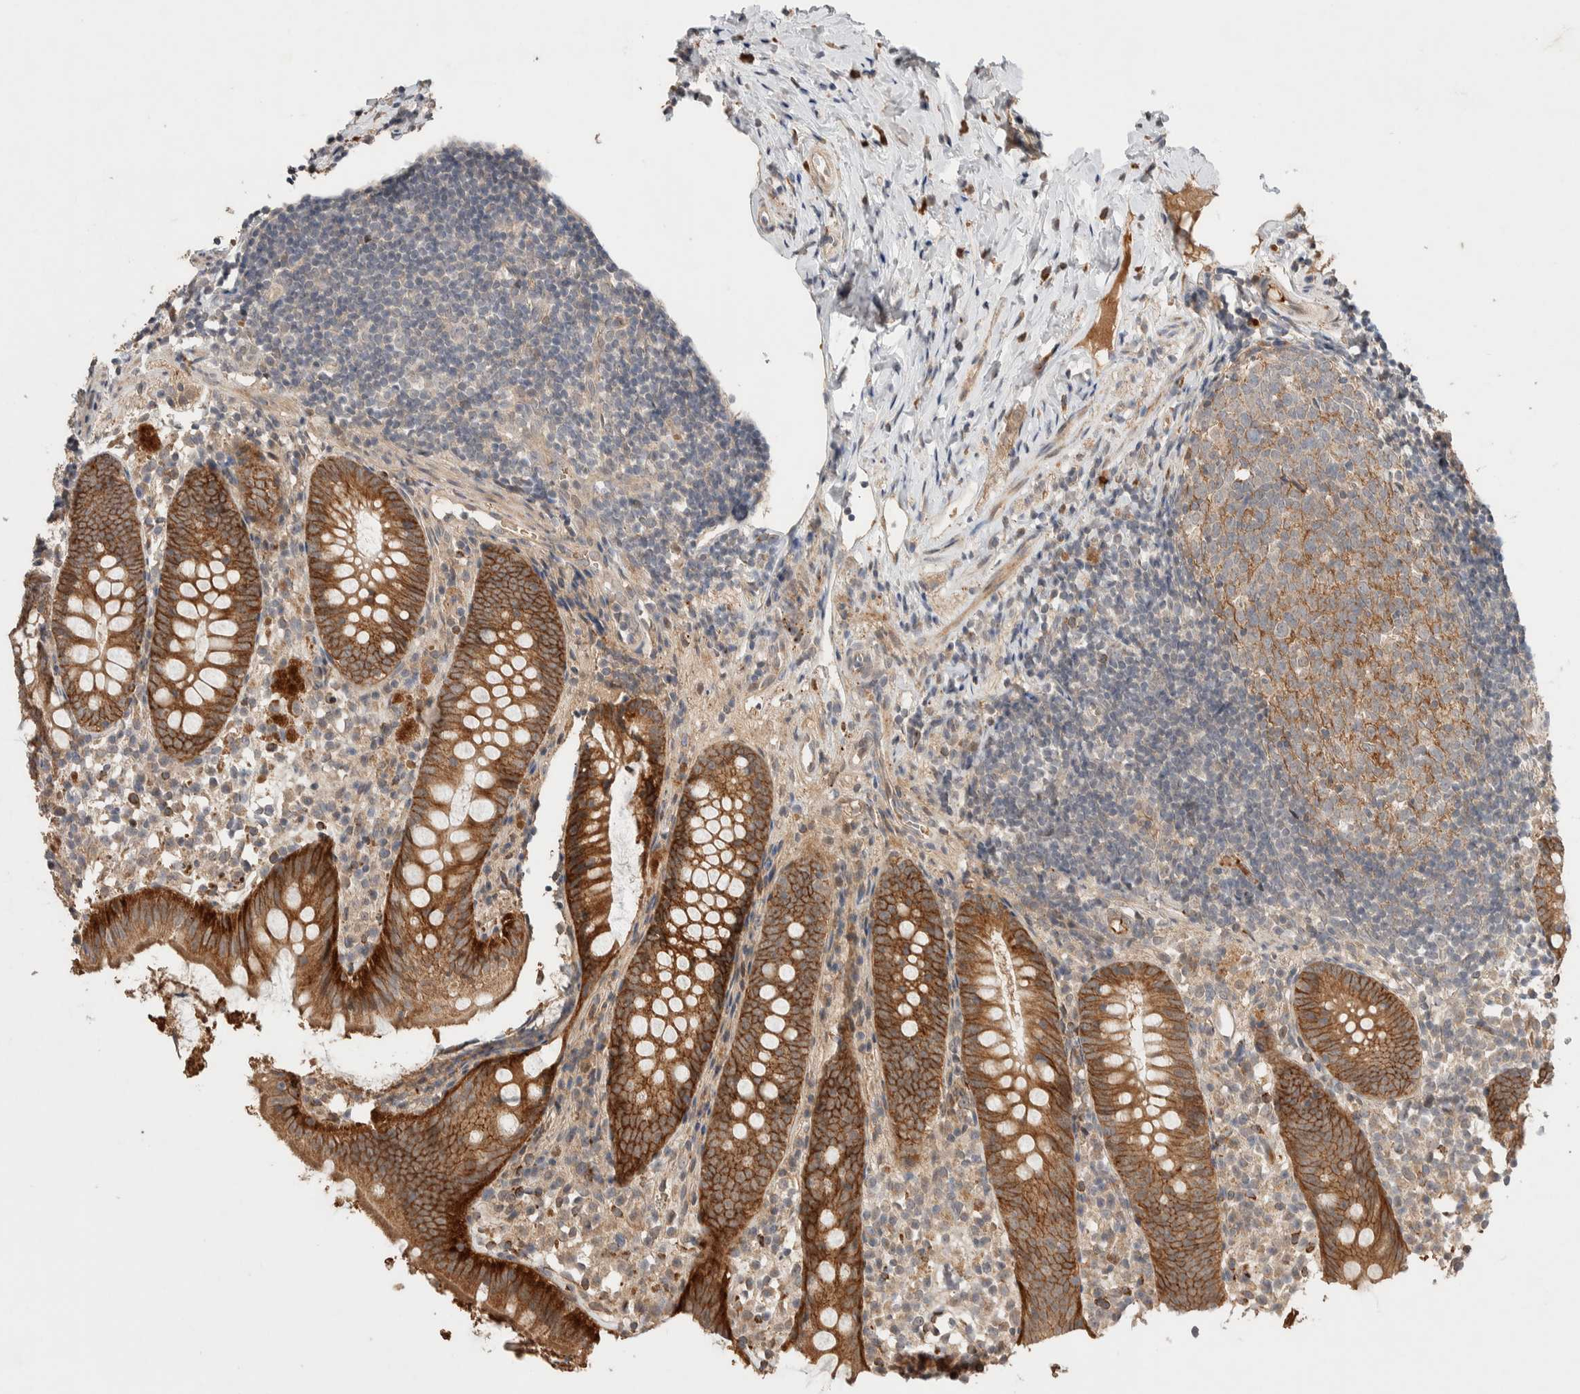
{"staining": {"intensity": "strong", "quantity": ">75%", "location": "cytoplasmic/membranous"}, "tissue": "appendix", "cell_type": "Glandular cells", "image_type": "normal", "snomed": [{"axis": "morphology", "description": "Normal tissue, NOS"}, {"axis": "topography", "description": "Appendix"}], "caption": "Protein positivity by IHC demonstrates strong cytoplasmic/membranous expression in approximately >75% of glandular cells in normal appendix. The protein of interest is shown in brown color, while the nuclei are stained blue.", "gene": "CASK", "patient": {"sex": "female", "age": 20}}